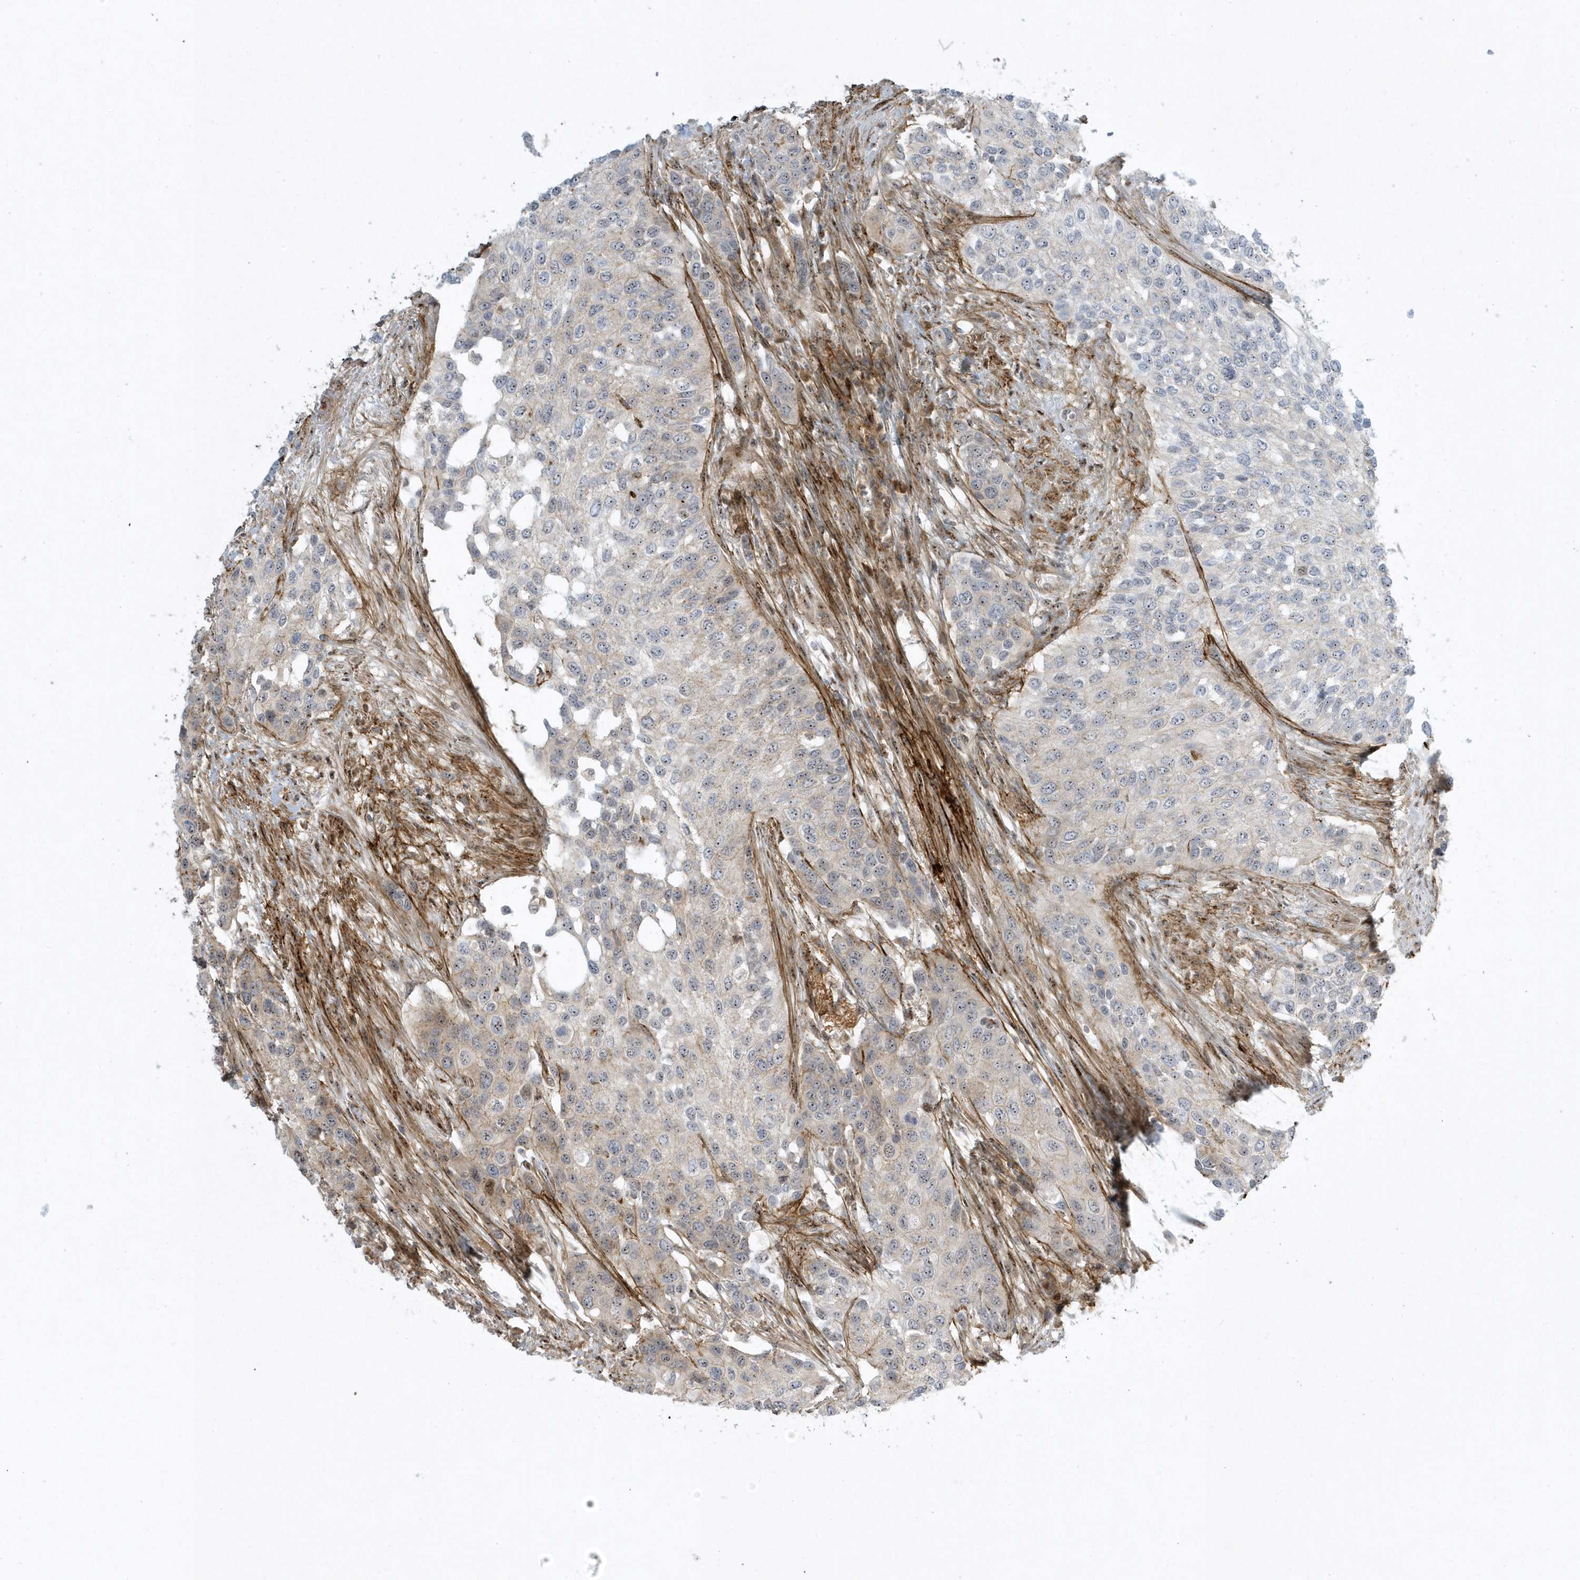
{"staining": {"intensity": "negative", "quantity": "none", "location": "none"}, "tissue": "urothelial cancer", "cell_type": "Tumor cells", "image_type": "cancer", "snomed": [{"axis": "morphology", "description": "Normal tissue, NOS"}, {"axis": "morphology", "description": "Urothelial carcinoma, High grade"}, {"axis": "topography", "description": "Vascular tissue"}, {"axis": "topography", "description": "Urinary bladder"}], "caption": "Immunohistochemistry micrograph of human urothelial cancer stained for a protein (brown), which reveals no expression in tumor cells. The staining is performed using DAB (3,3'-diaminobenzidine) brown chromogen with nuclei counter-stained in using hematoxylin.", "gene": "MASP2", "patient": {"sex": "female", "age": 56}}